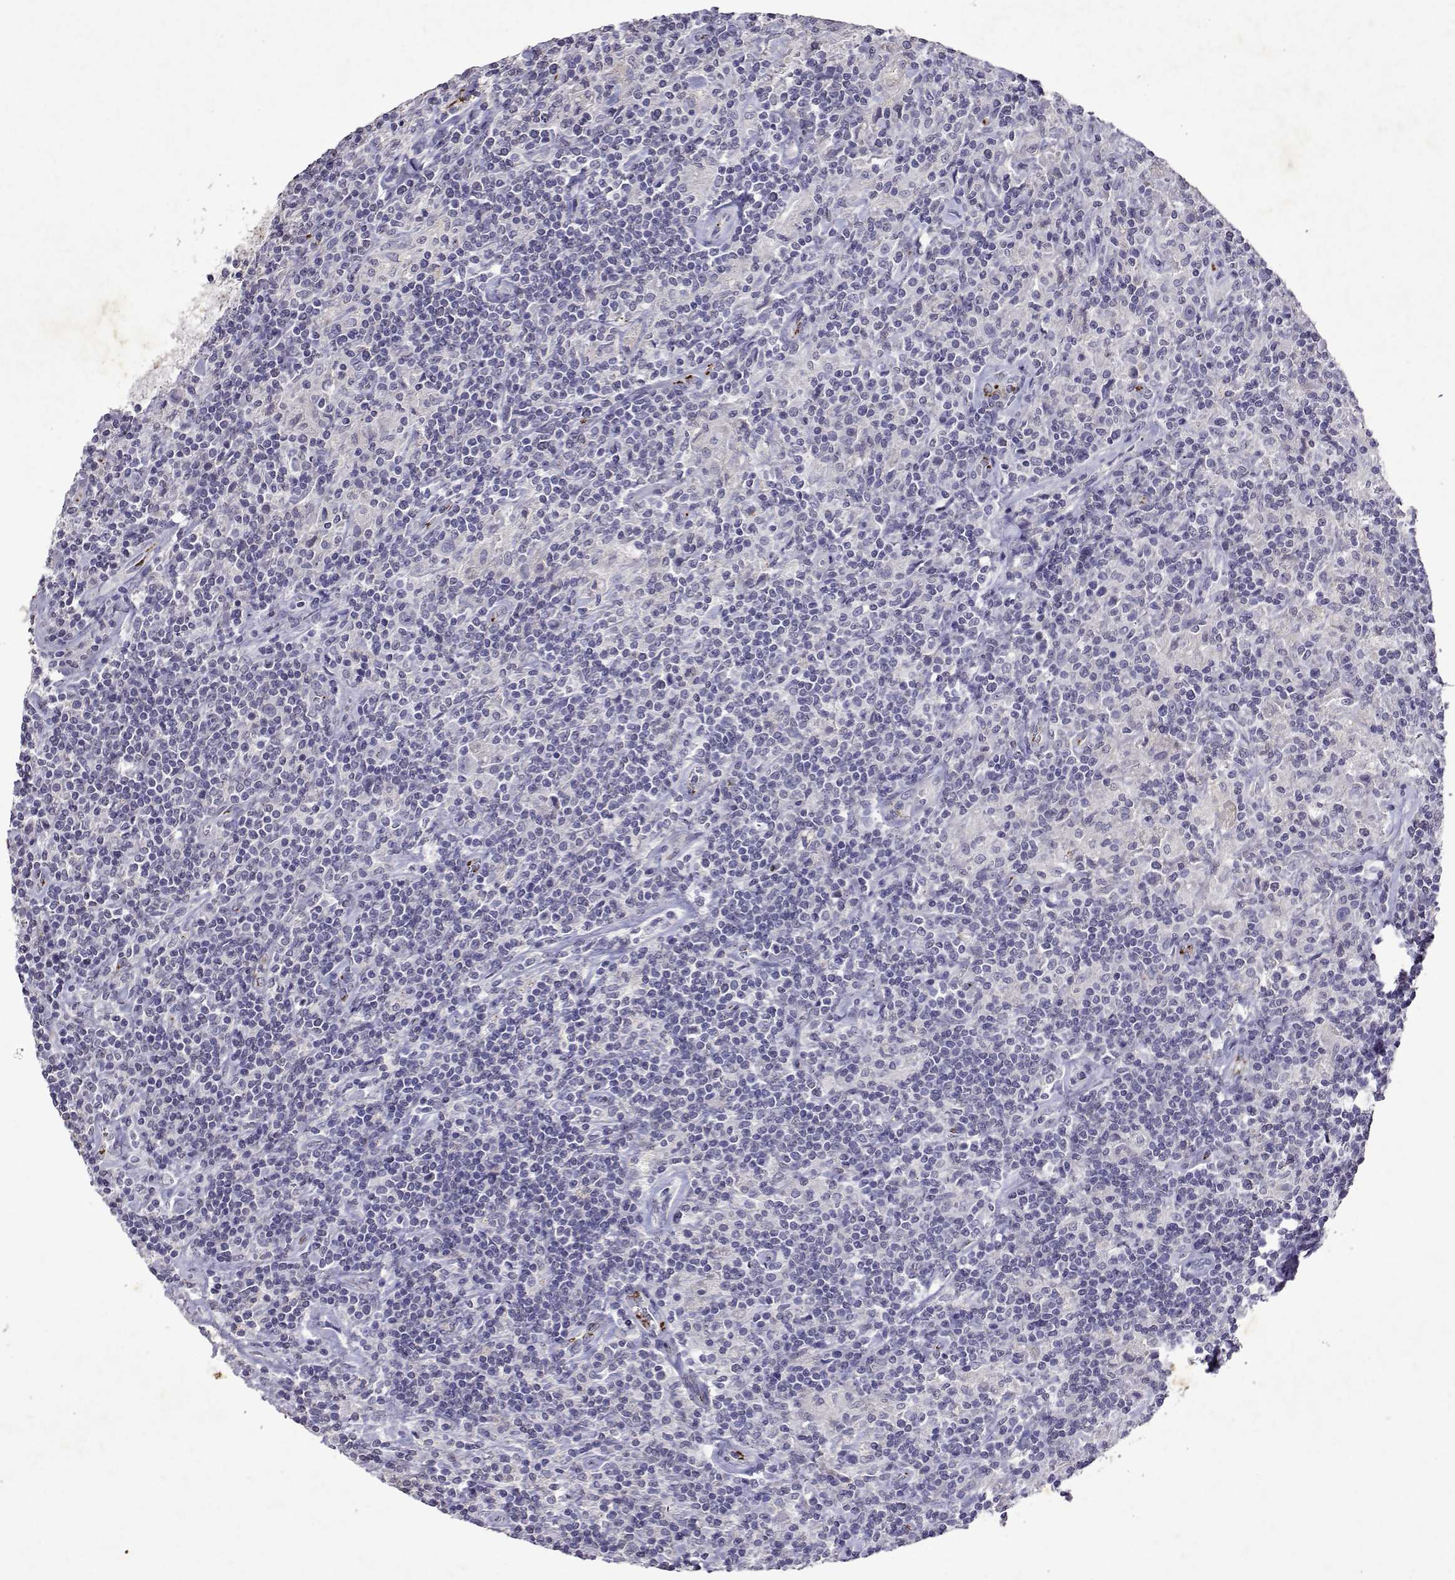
{"staining": {"intensity": "negative", "quantity": "none", "location": "none"}, "tissue": "lymphoma", "cell_type": "Tumor cells", "image_type": "cancer", "snomed": [{"axis": "morphology", "description": "Hodgkin's disease, NOS"}, {"axis": "topography", "description": "Lymph node"}], "caption": "The histopathology image reveals no staining of tumor cells in lymphoma.", "gene": "DUSP28", "patient": {"sex": "male", "age": 70}}